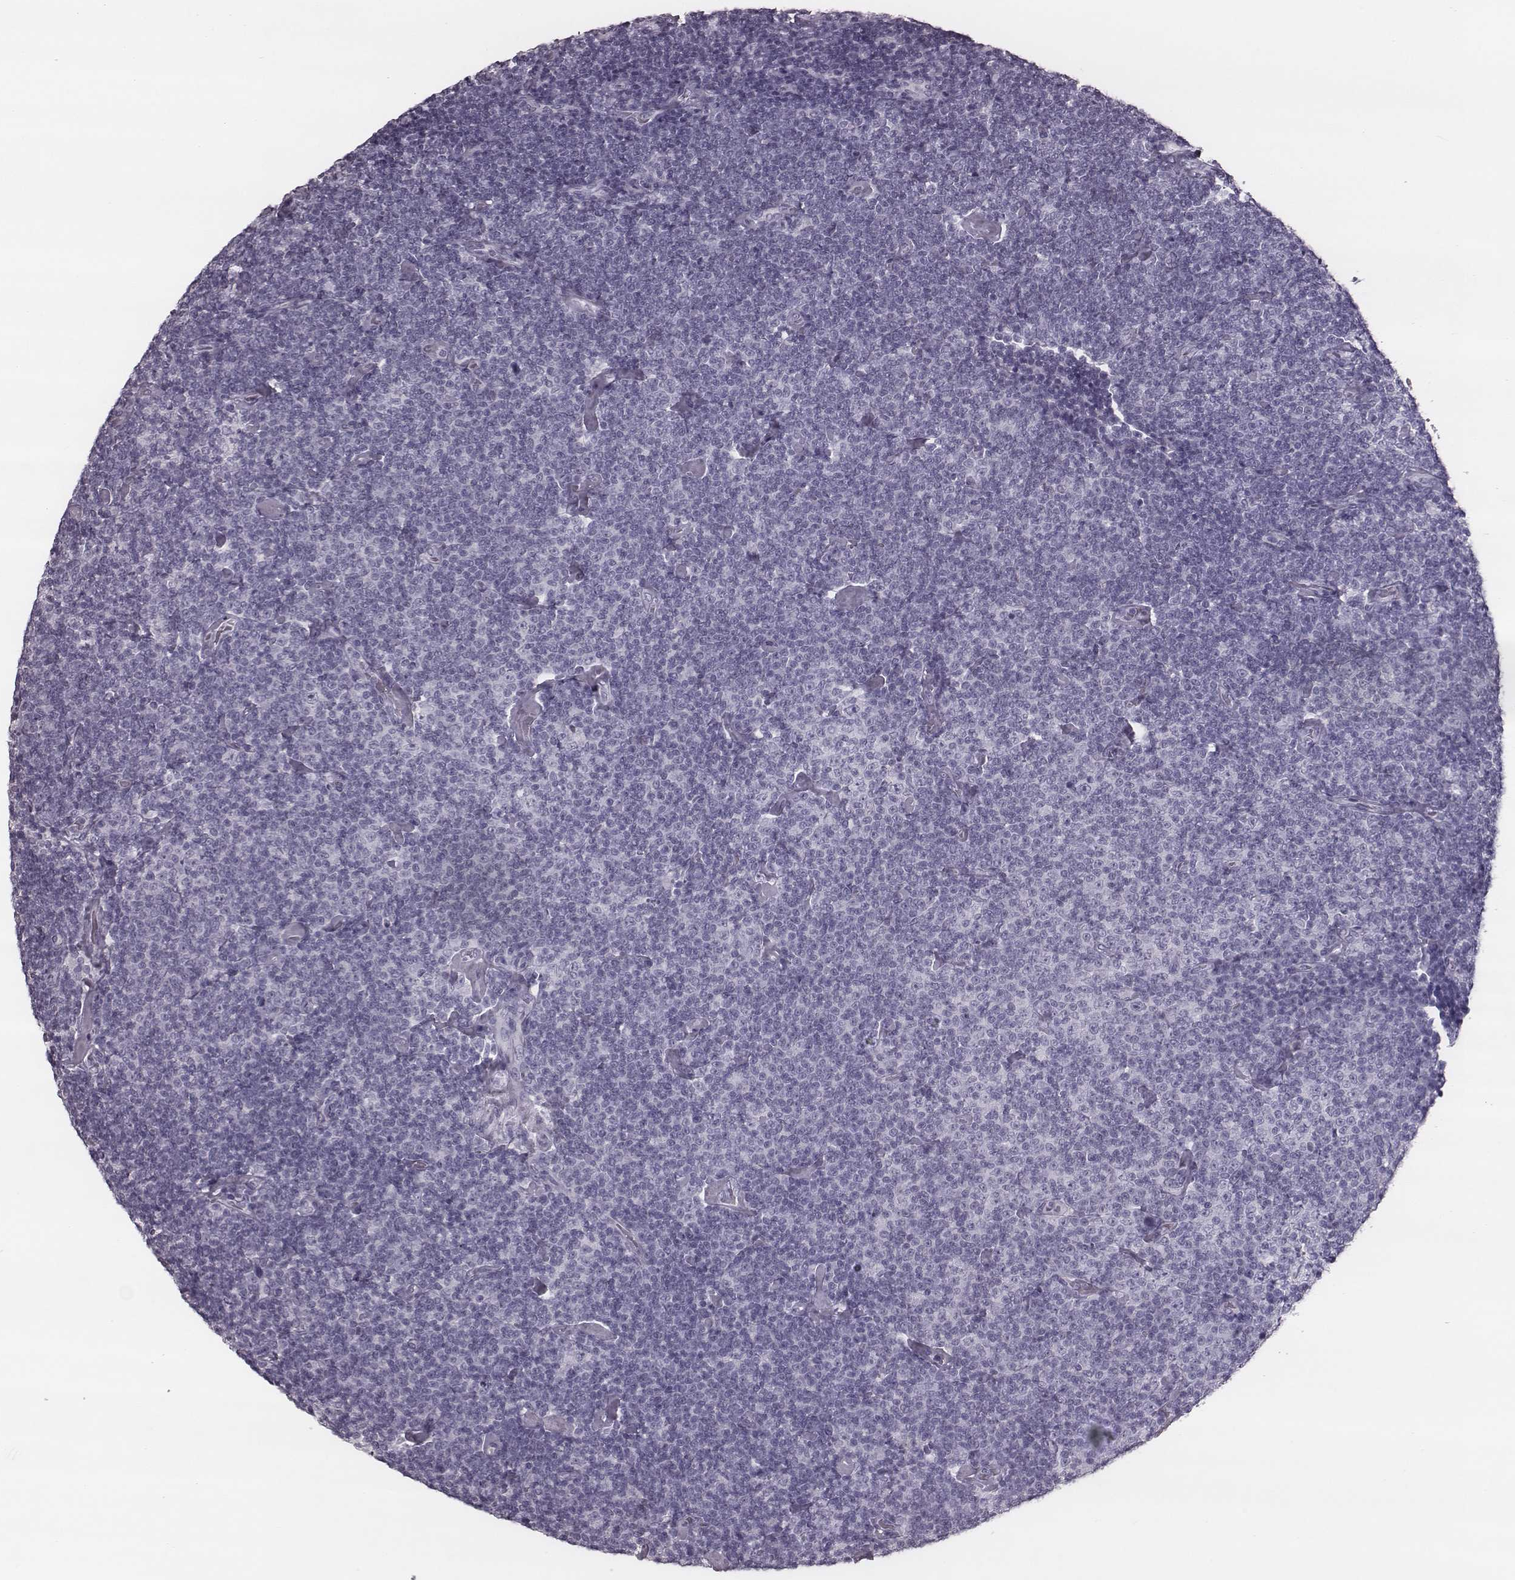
{"staining": {"intensity": "negative", "quantity": "none", "location": "none"}, "tissue": "lymphoma", "cell_type": "Tumor cells", "image_type": "cancer", "snomed": [{"axis": "morphology", "description": "Malignant lymphoma, non-Hodgkin's type, Low grade"}, {"axis": "topography", "description": "Lymph node"}], "caption": "Tumor cells show no significant protein staining in lymphoma. (Brightfield microscopy of DAB IHC at high magnification).", "gene": "KRT74", "patient": {"sex": "male", "age": 81}}